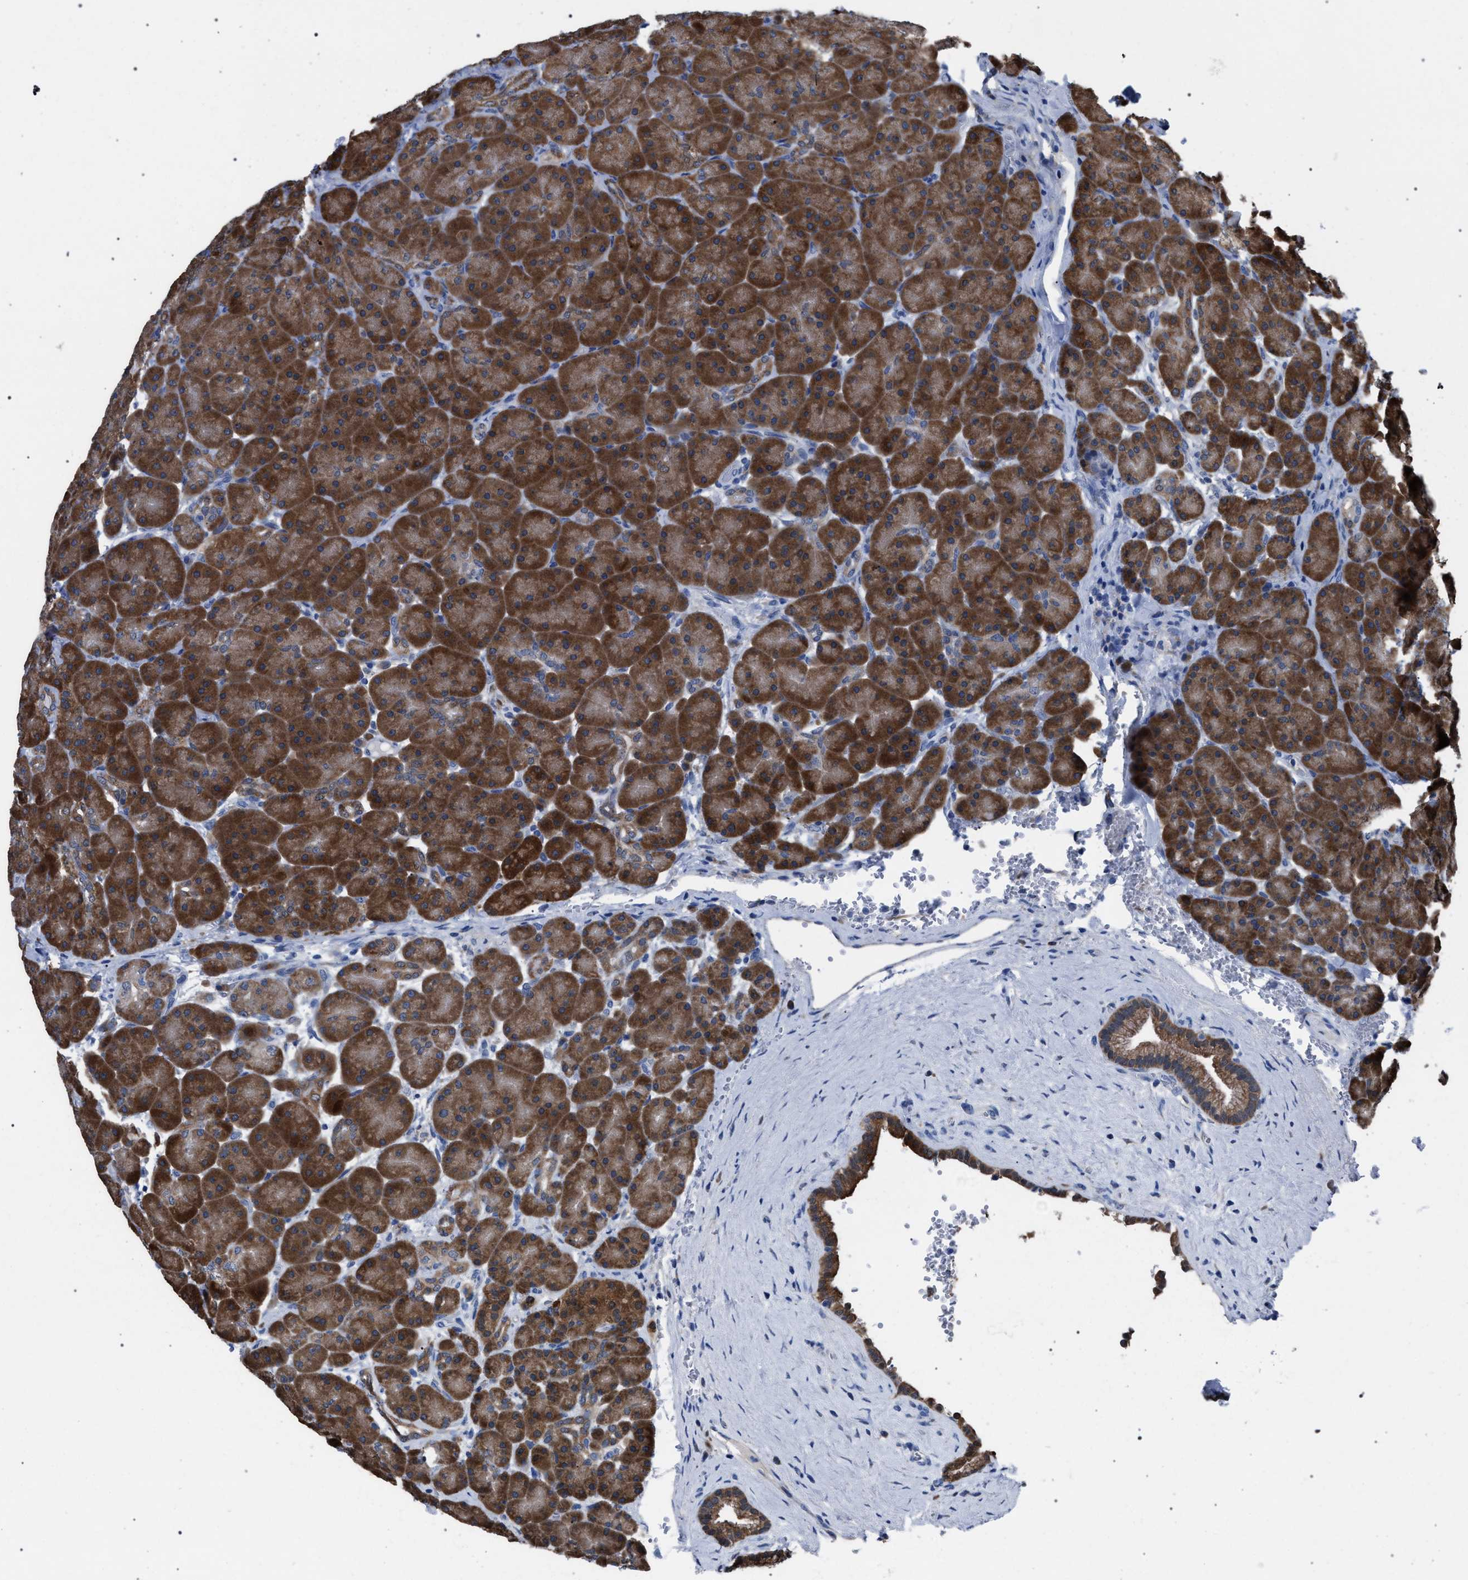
{"staining": {"intensity": "strong", "quantity": ">75%", "location": "cytoplasmic/membranous"}, "tissue": "pancreas", "cell_type": "Exocrine glandular cells", "image_type": "normal", "snomed": [{"axis": "morphology", "description": "Normal tissue, NOS"}, {"axis": "topography", "description": "Pancreas"}], "caption": "A brown stain labels strong cytoplasmic/membranous positivity of a protein in exocrine glandular cells of unremarkable human pancreas.", "gene": "CRYZ", "patient": {"sex": "male", "age": 66}}